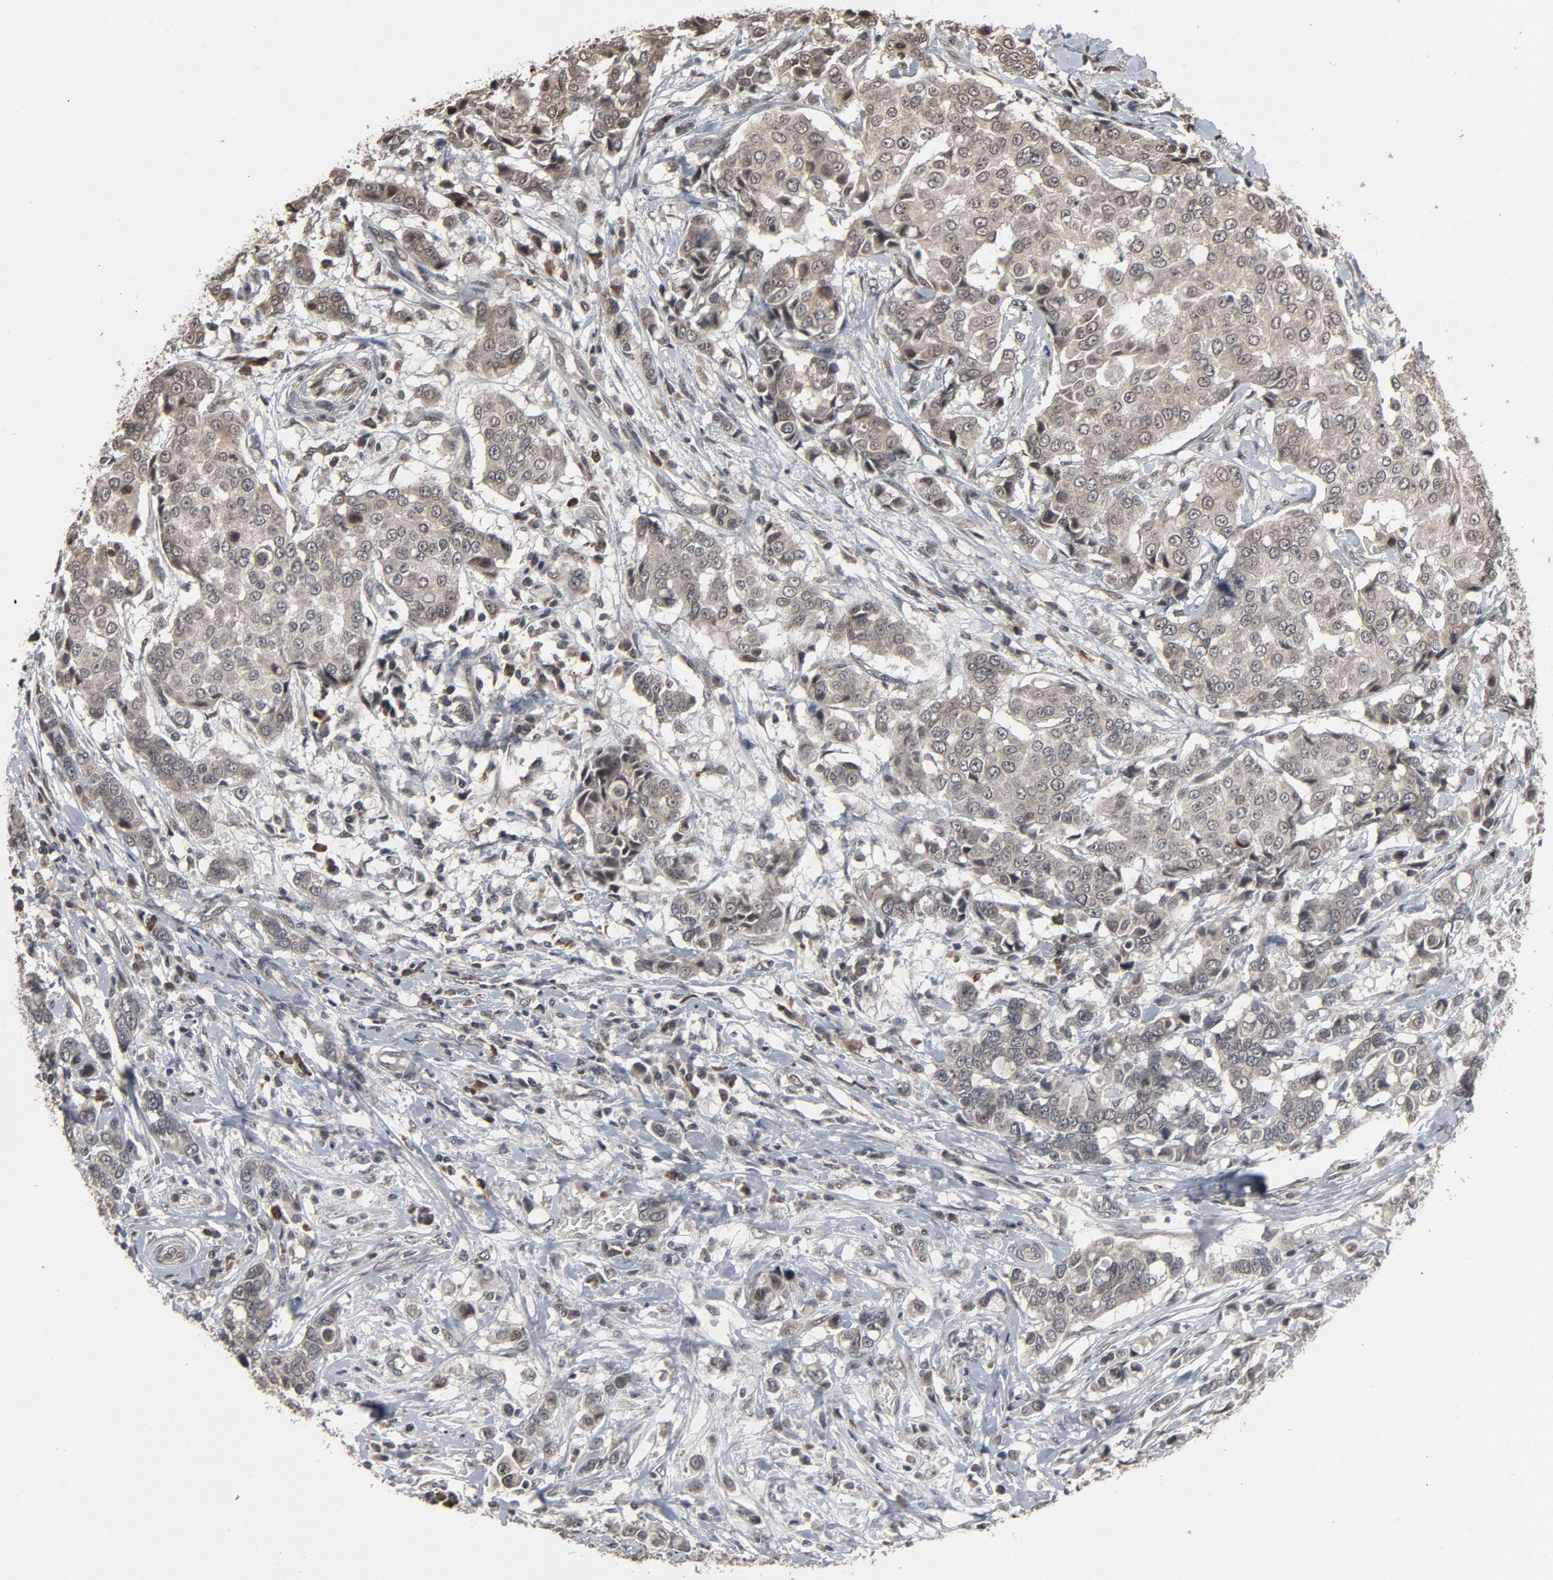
{"staining": {"intensity": "weak", "quantity": ">75%", "location": "cytoplasmic/membranous,nuclear"}, "tissue": "breast cancer", "cell_type": "Tumor cells", "image_type": "cancer", "snomed": [{"axis": "morphology", "description": "Duct carcinoma"}, {"axis": "topography", "description": "Breast"}], "caption": "Weak cytoplasmic/membranous and nuclear protein expression is identified in approximately >75% of tumor cells in intraductal carcinoma (breast).", "gene": "POM121", "patient": {"sex": "female", "age": 27}}